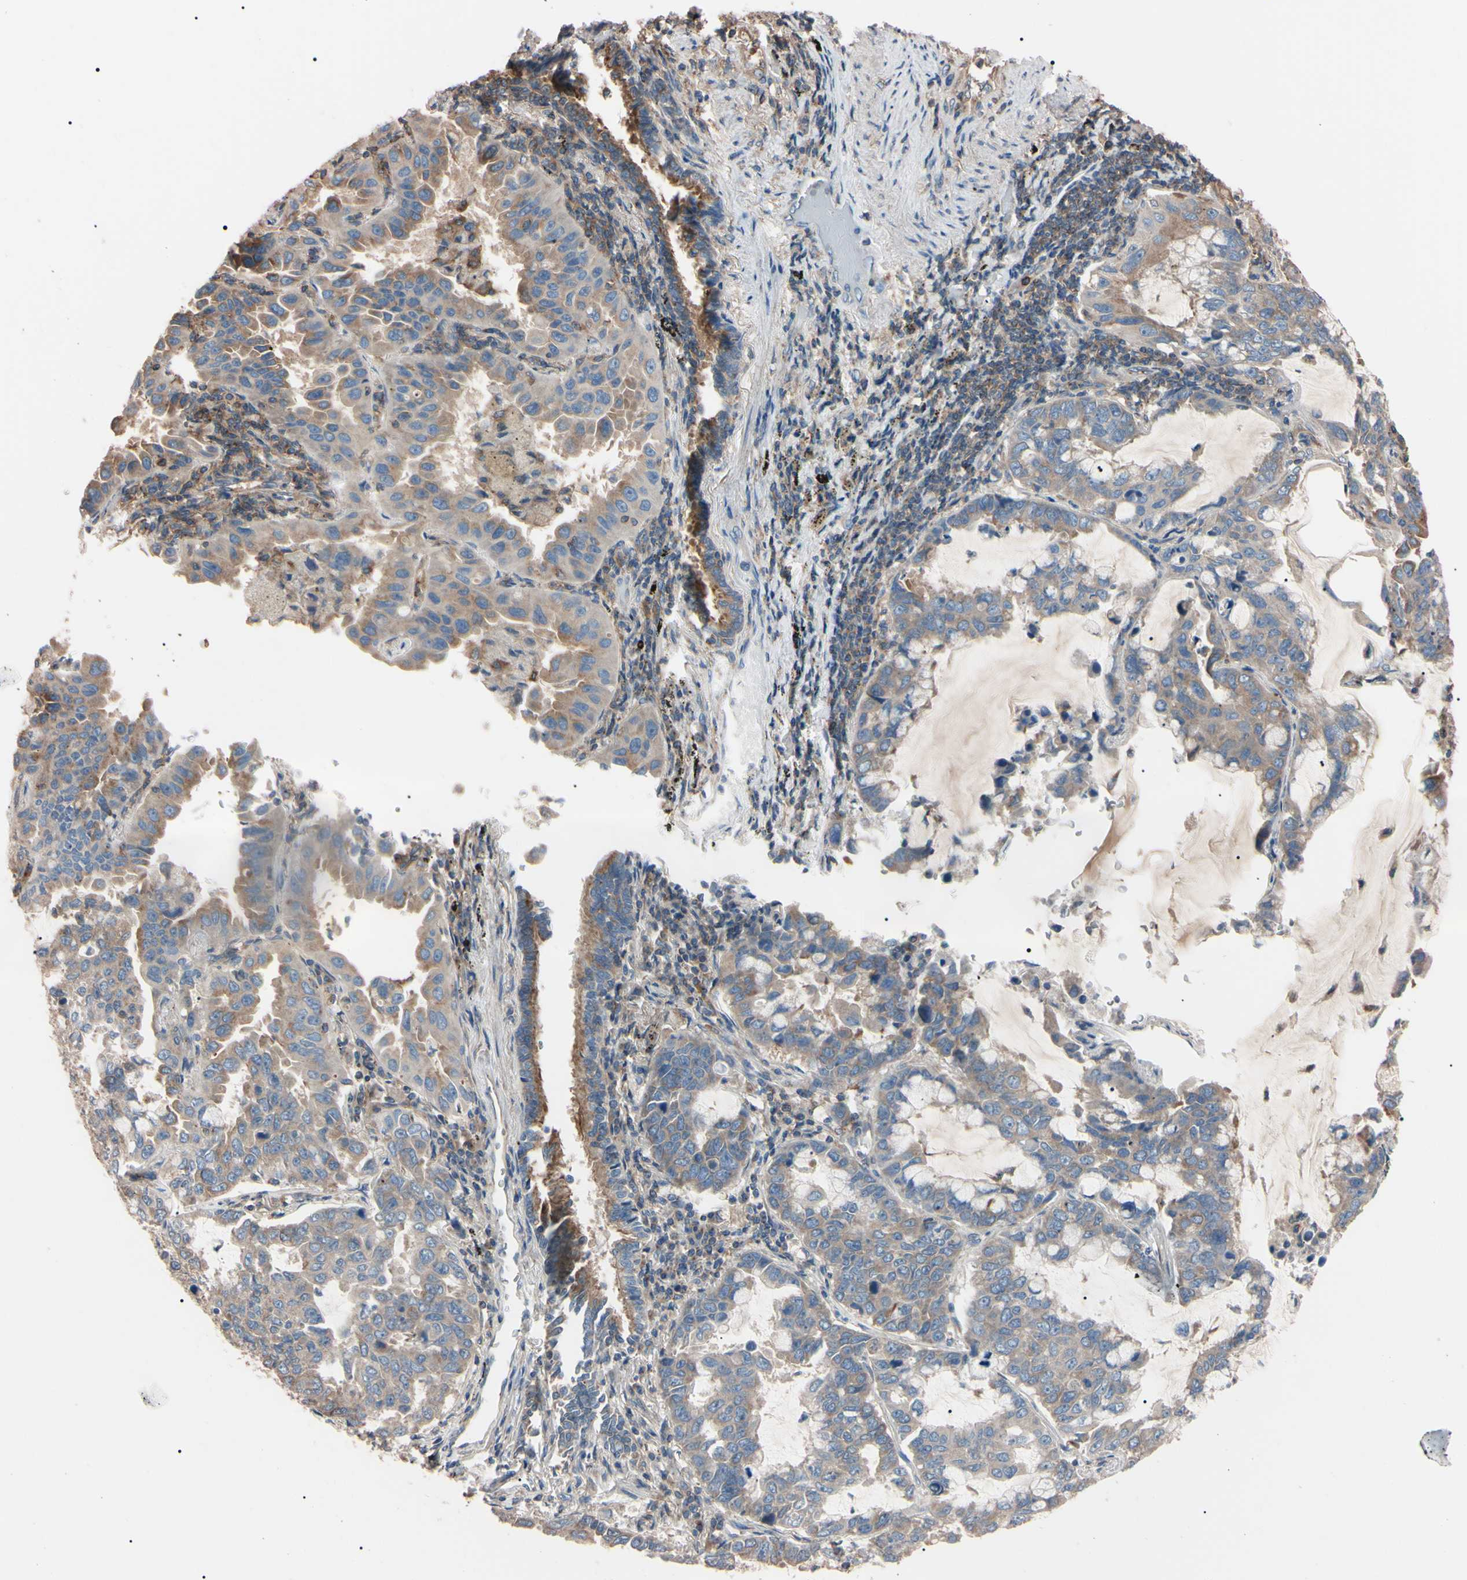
{"staining": {"intensity": "weak", "quantity": ">75%", "location": "cytoplasmic/membranous"}, "tissue": "lung cancer", "cell_type": "Tumor cells", "image_type": "cancer", "snomed": [{"axis": "morphology", "description": "Adenocarcinoma, NOS"}, {"axis": "topography", "description": "Lung"}], "caption": "This is an image of immunohistochemistry staining of lung cancer (adenocarcinoma), which shows weak staining in the cytoplasmic/membranous of tumor cells.", "gene": "PRKACA", "patient": {"sex": "male", "age": 64}}